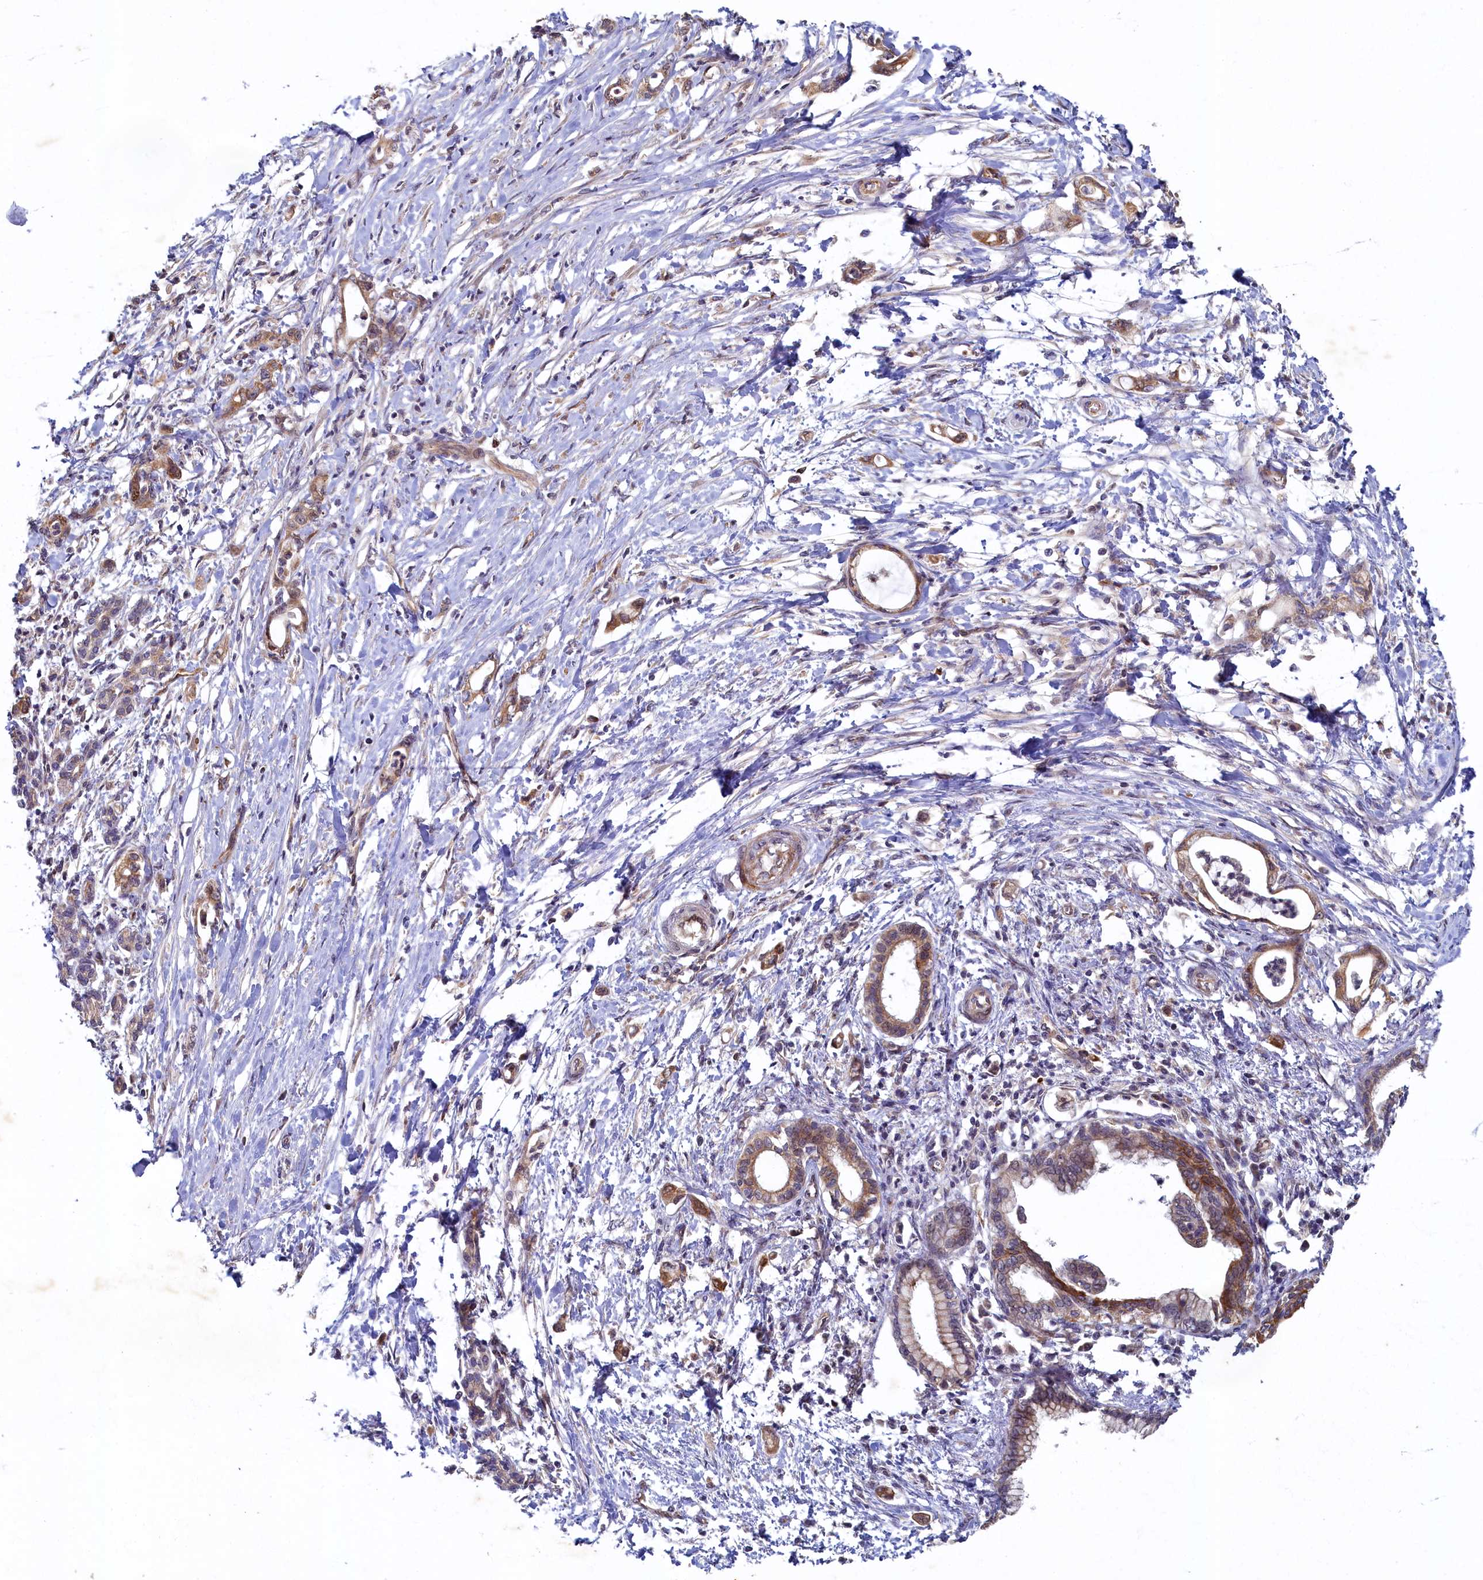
{"staining": {"intensity": "moderate", "quantity": "25%-75%", "location": "cytoplasmic/membranous"}, "tissue": "pancreatic cancer", "cell_type": "Tumor cells", "image_type": "cancer", "snomed": [{"axis": "morphology", "description": "Adenocarcinoma, NOS"}, {"axis": "topography", "description": "Pancreas"}], "caption": "Immunohistochemical staining of human pancreatic adenocarcinoma shows medium levels of moderate cytoplasmic/membranous staining in approximately 25%-75% of tumor cells.", "gene": "CEP20", "patient": {"sex": "female", "age": 55}}